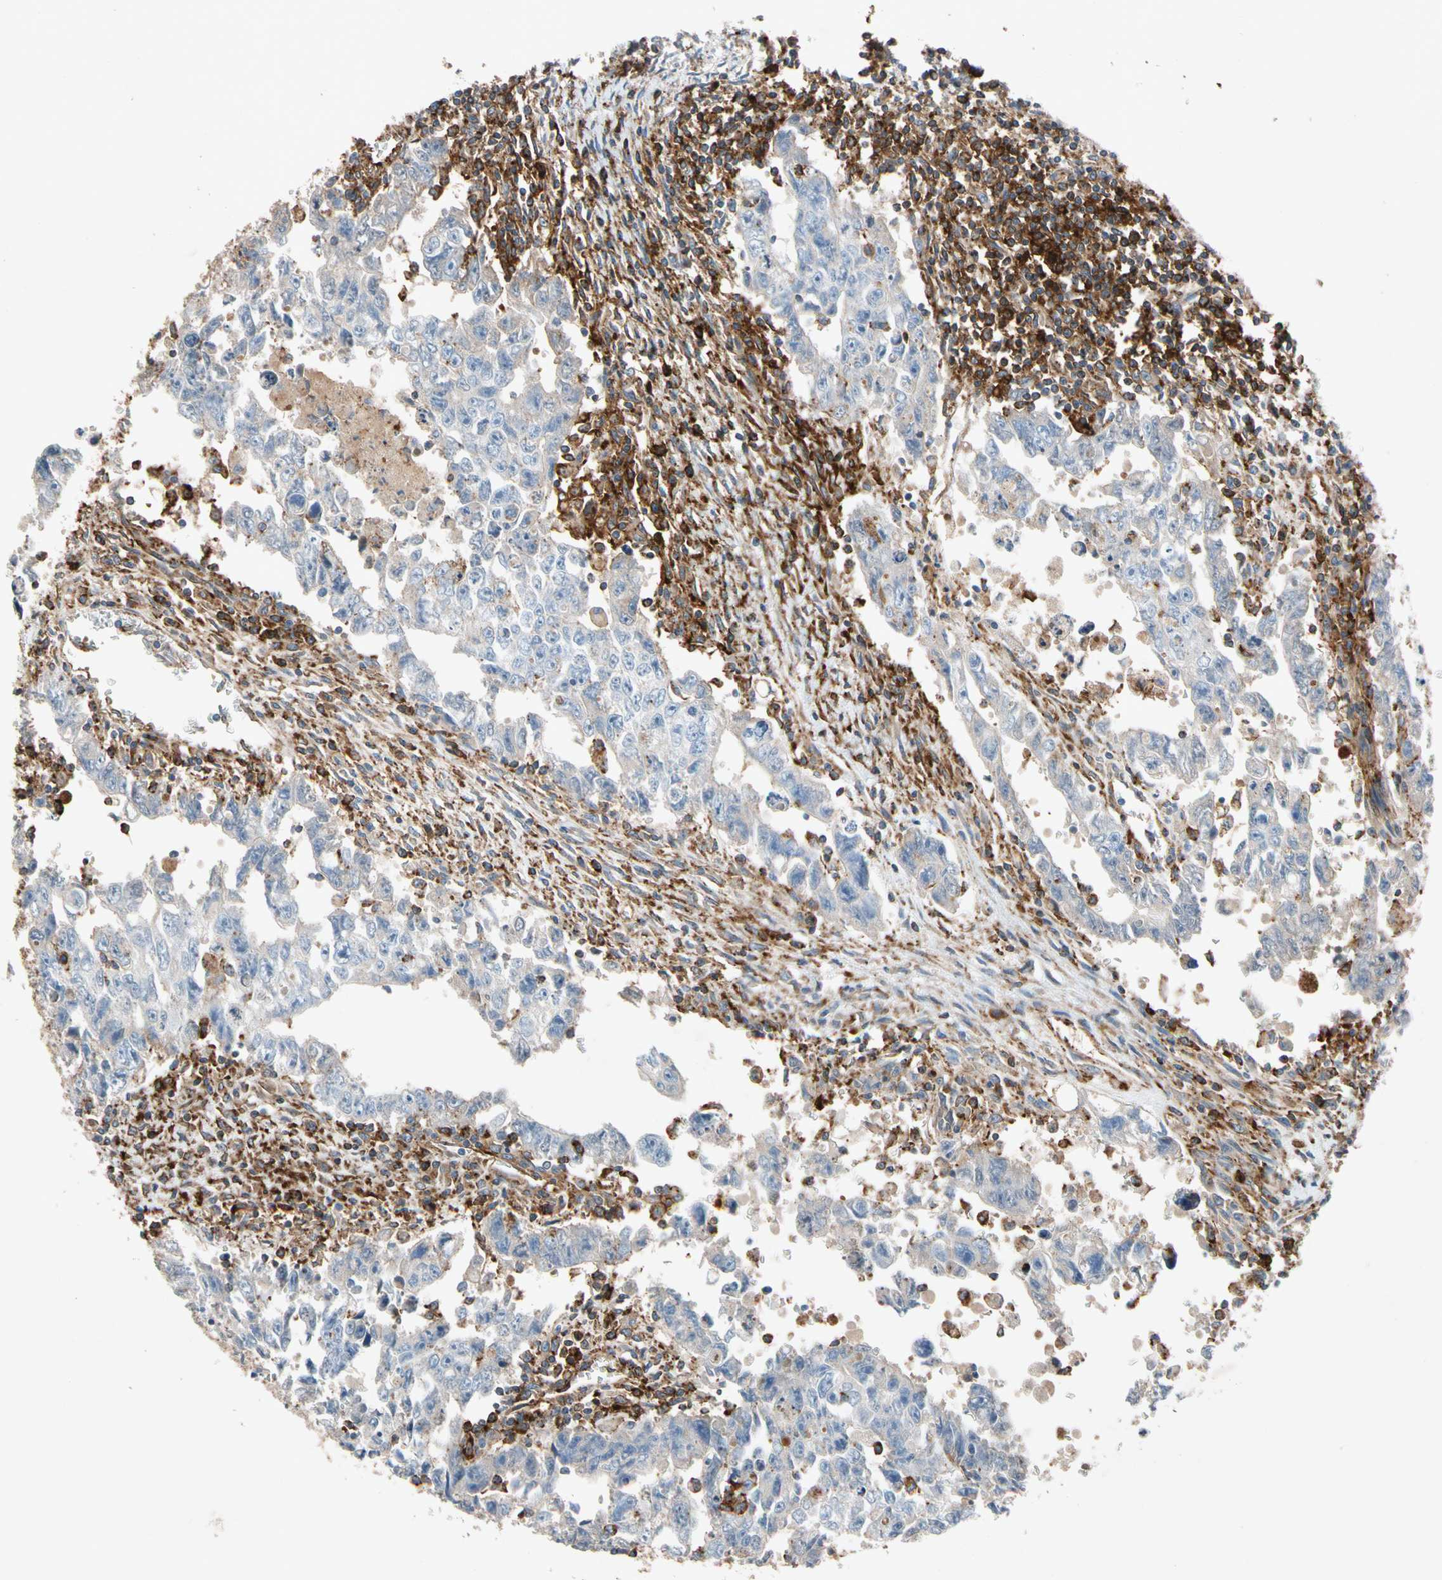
{"staining": {"intensity": "weak", "quantity": "<25%", "location": "cytoplasmic/membranous"}, "tissue": "testis cancer", "cell_type": "Tumor cells", "image_type": "cancer", "snomed": [{"axis": "morphology", "description": "Carcinoma, Embryonal, NOS"}, {"axis": "topography", "description": "Testis"}], "caption": "An image of human testis cancer (embryonal carcinoma) is negative for staining in tumor cells.", "gene": "NDFIP2", "patient": {"sex": "male", "age": 28}}